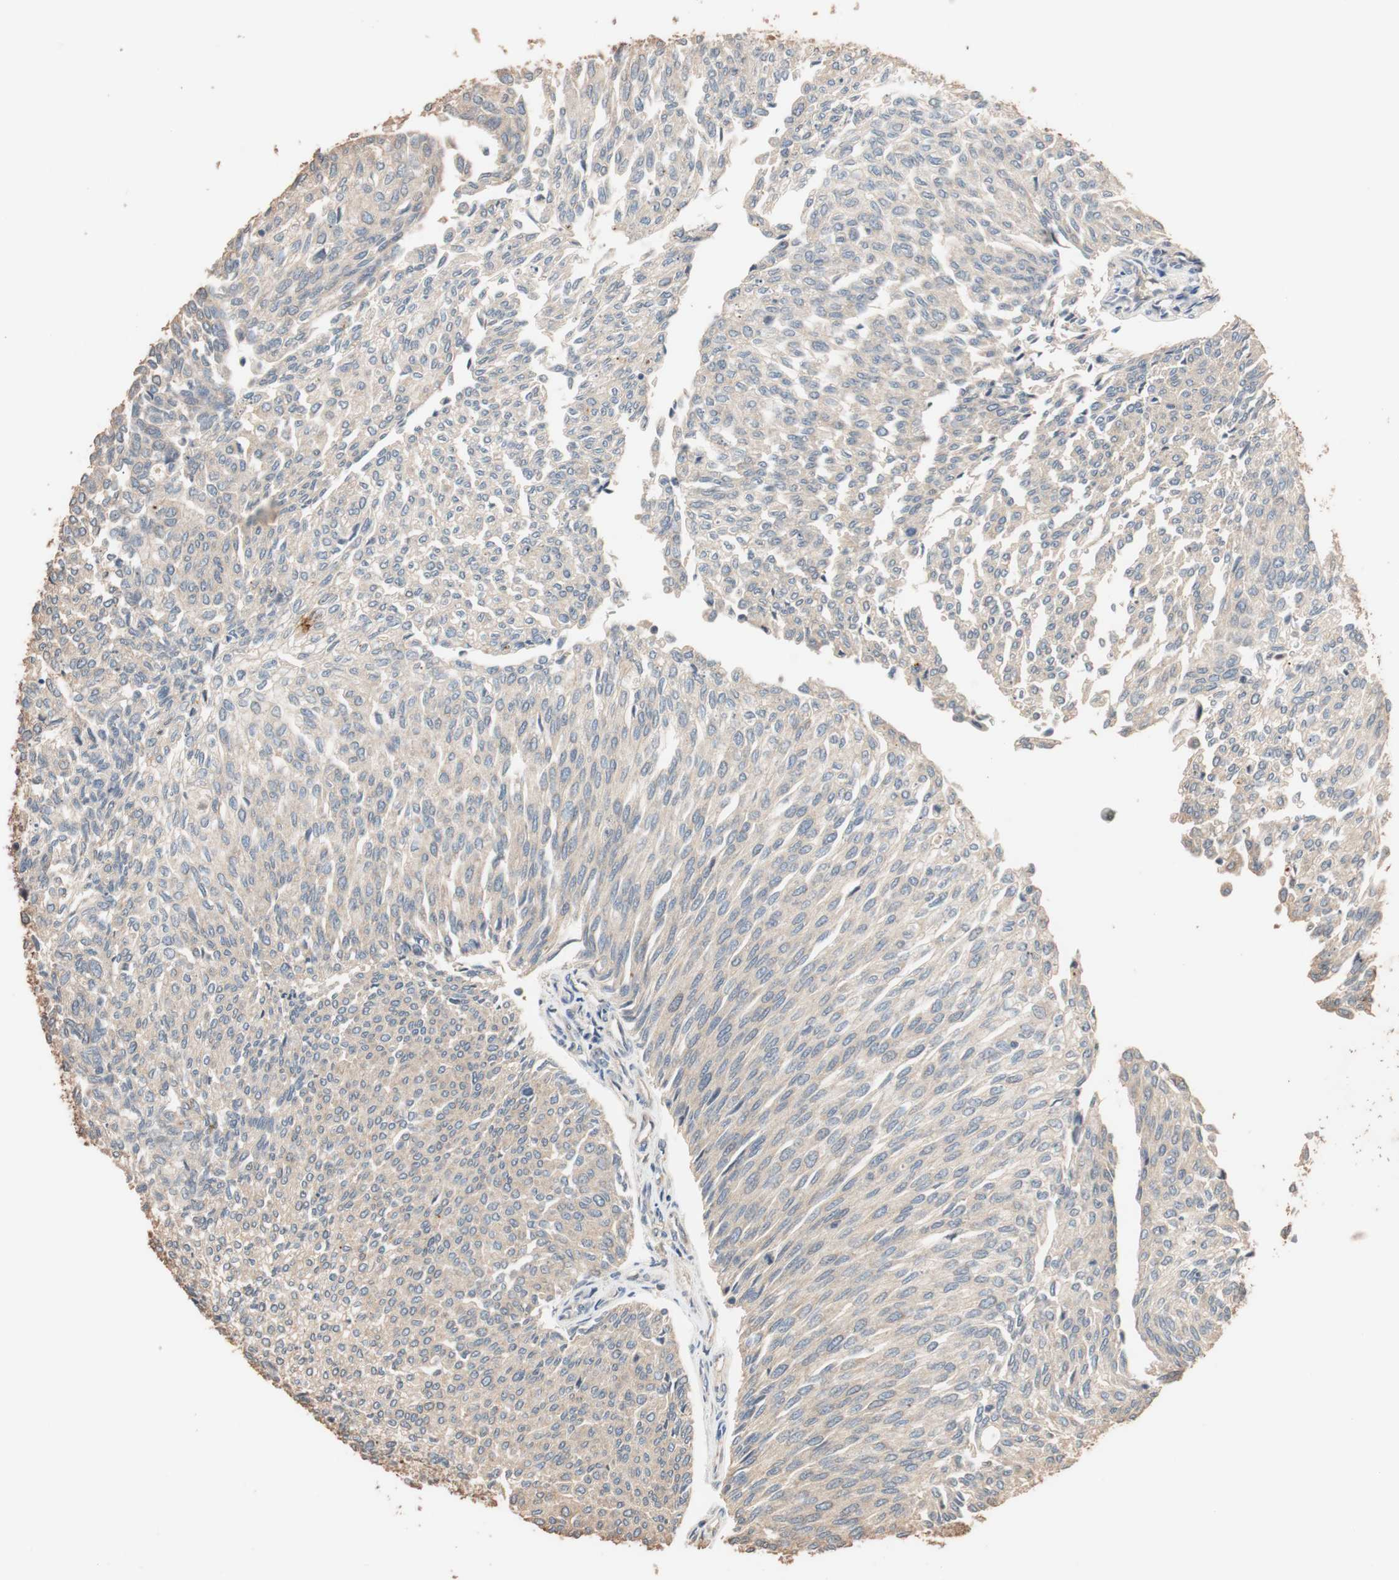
{"staining": {"intensity": "weak", "quantity": ">75%", "location": "cytoplasmic/membranous"}, "tissue": "urothelial cancer", "cell_type": "Tumor cells", "image_type": "cancer", "snomed": [{"axis": "morphology", "description": "Urothelial carcinoma, Low grade"}, {"axis": "topography", "description": "Urinary bladder"}], "caption": "This photomicrograph shows low-grade urothelial carcinoma stained with IHC to label a protein in brown. The cytoplasmic/membranous of tumor cells show weak positivity for the protein. Nuclei are counter-stained blue.", "gene": "TUBB", "patient": {"sex": "female", "age": 79}}